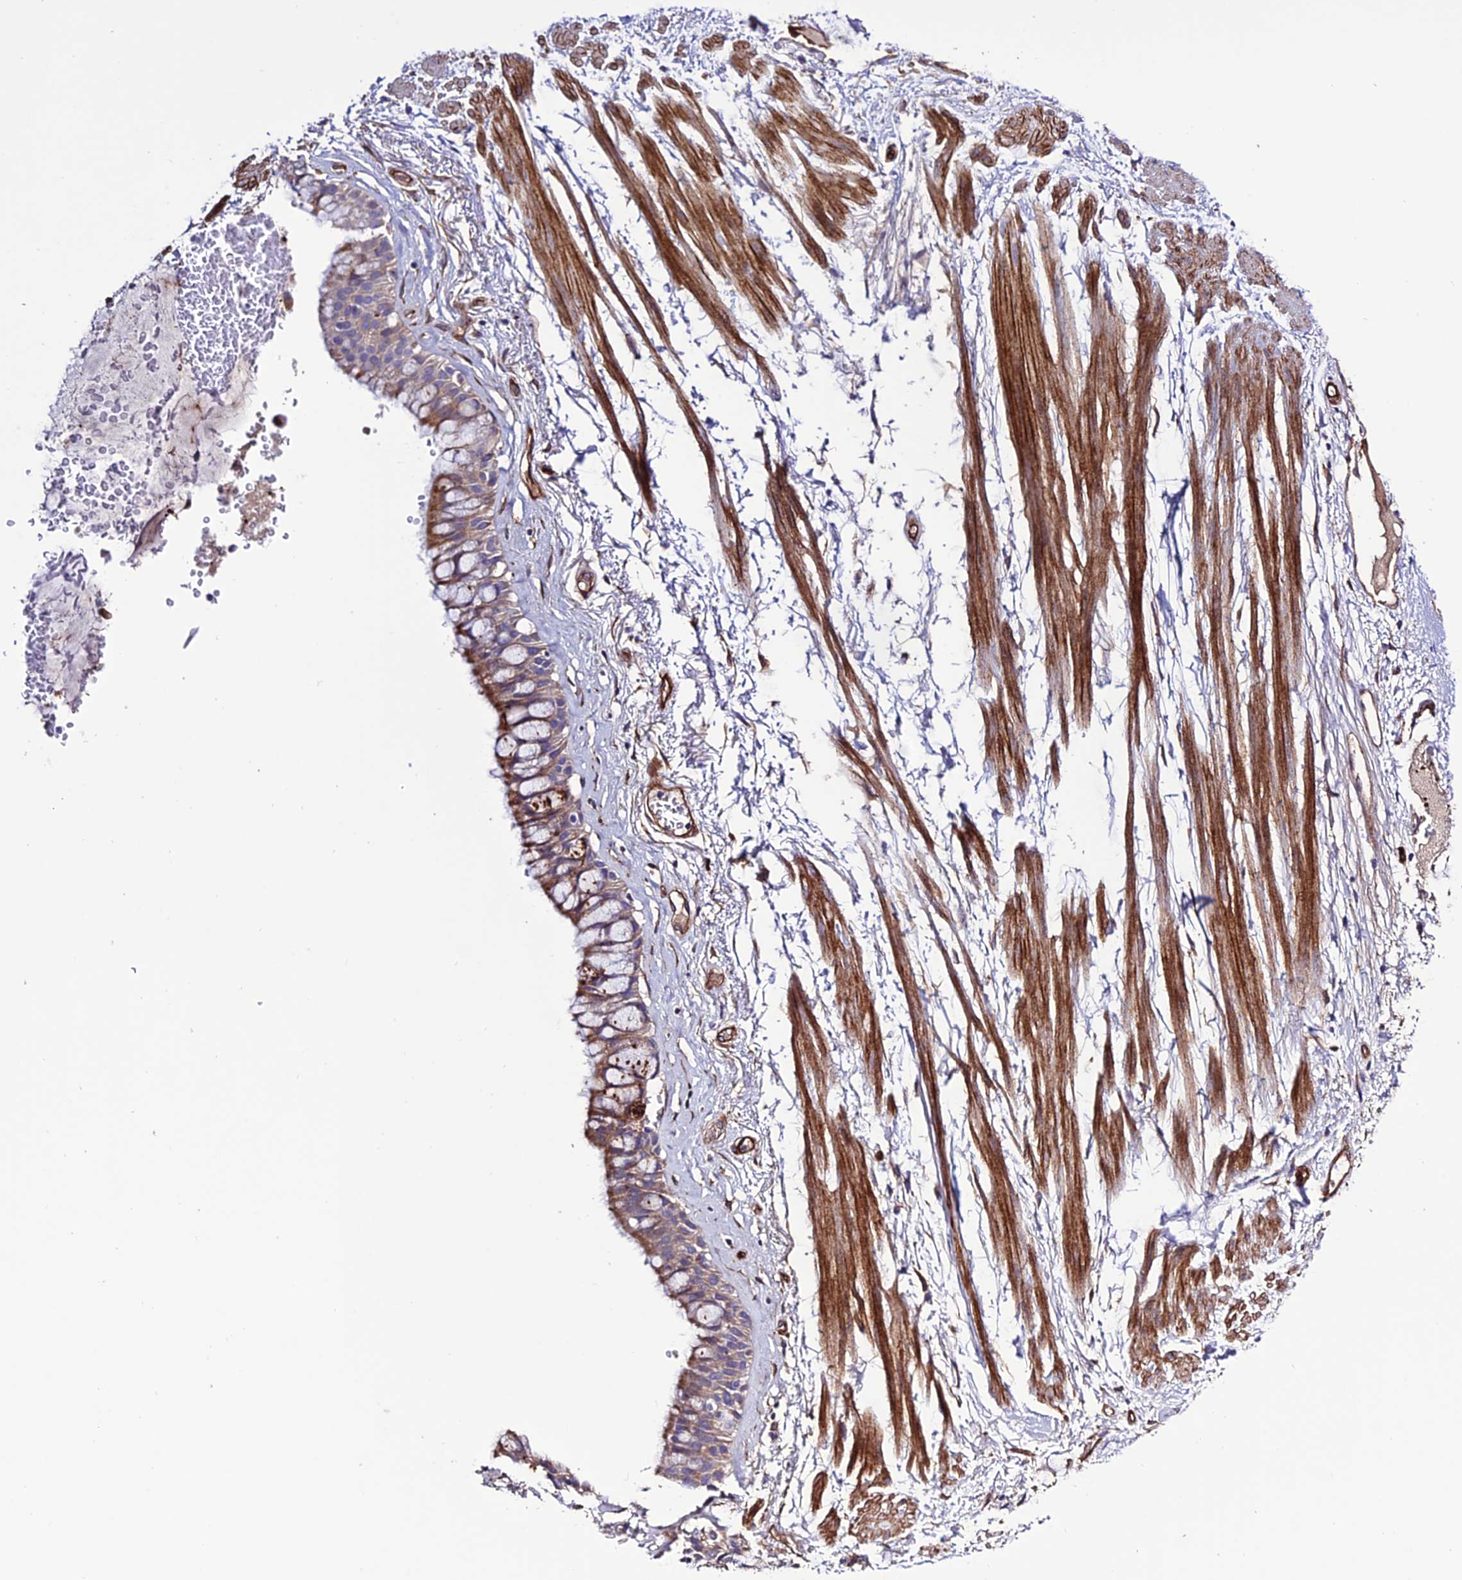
{"staining": {"intensity": "moderate", "quantity": "25%-75%", "location": "cytoplasmic/membranous"}, "tissue": "adipose tissue", "cell_type": "Adipocytes", "image_type": "normal", "snomed": [{"axis": "morphology", "description": "Normal tissue, NOS"}, {"axis": "topography", "description": "Bronchus"}], "caption": "Adipocytes exhibit moderate cytoplasmic/membranous positivity in about 25%-75% of cells in benign adipose tissue. Nuclei are stained in blue.", "gene": "REX1BD", "patient": {"sex": "male", "age": 66}}